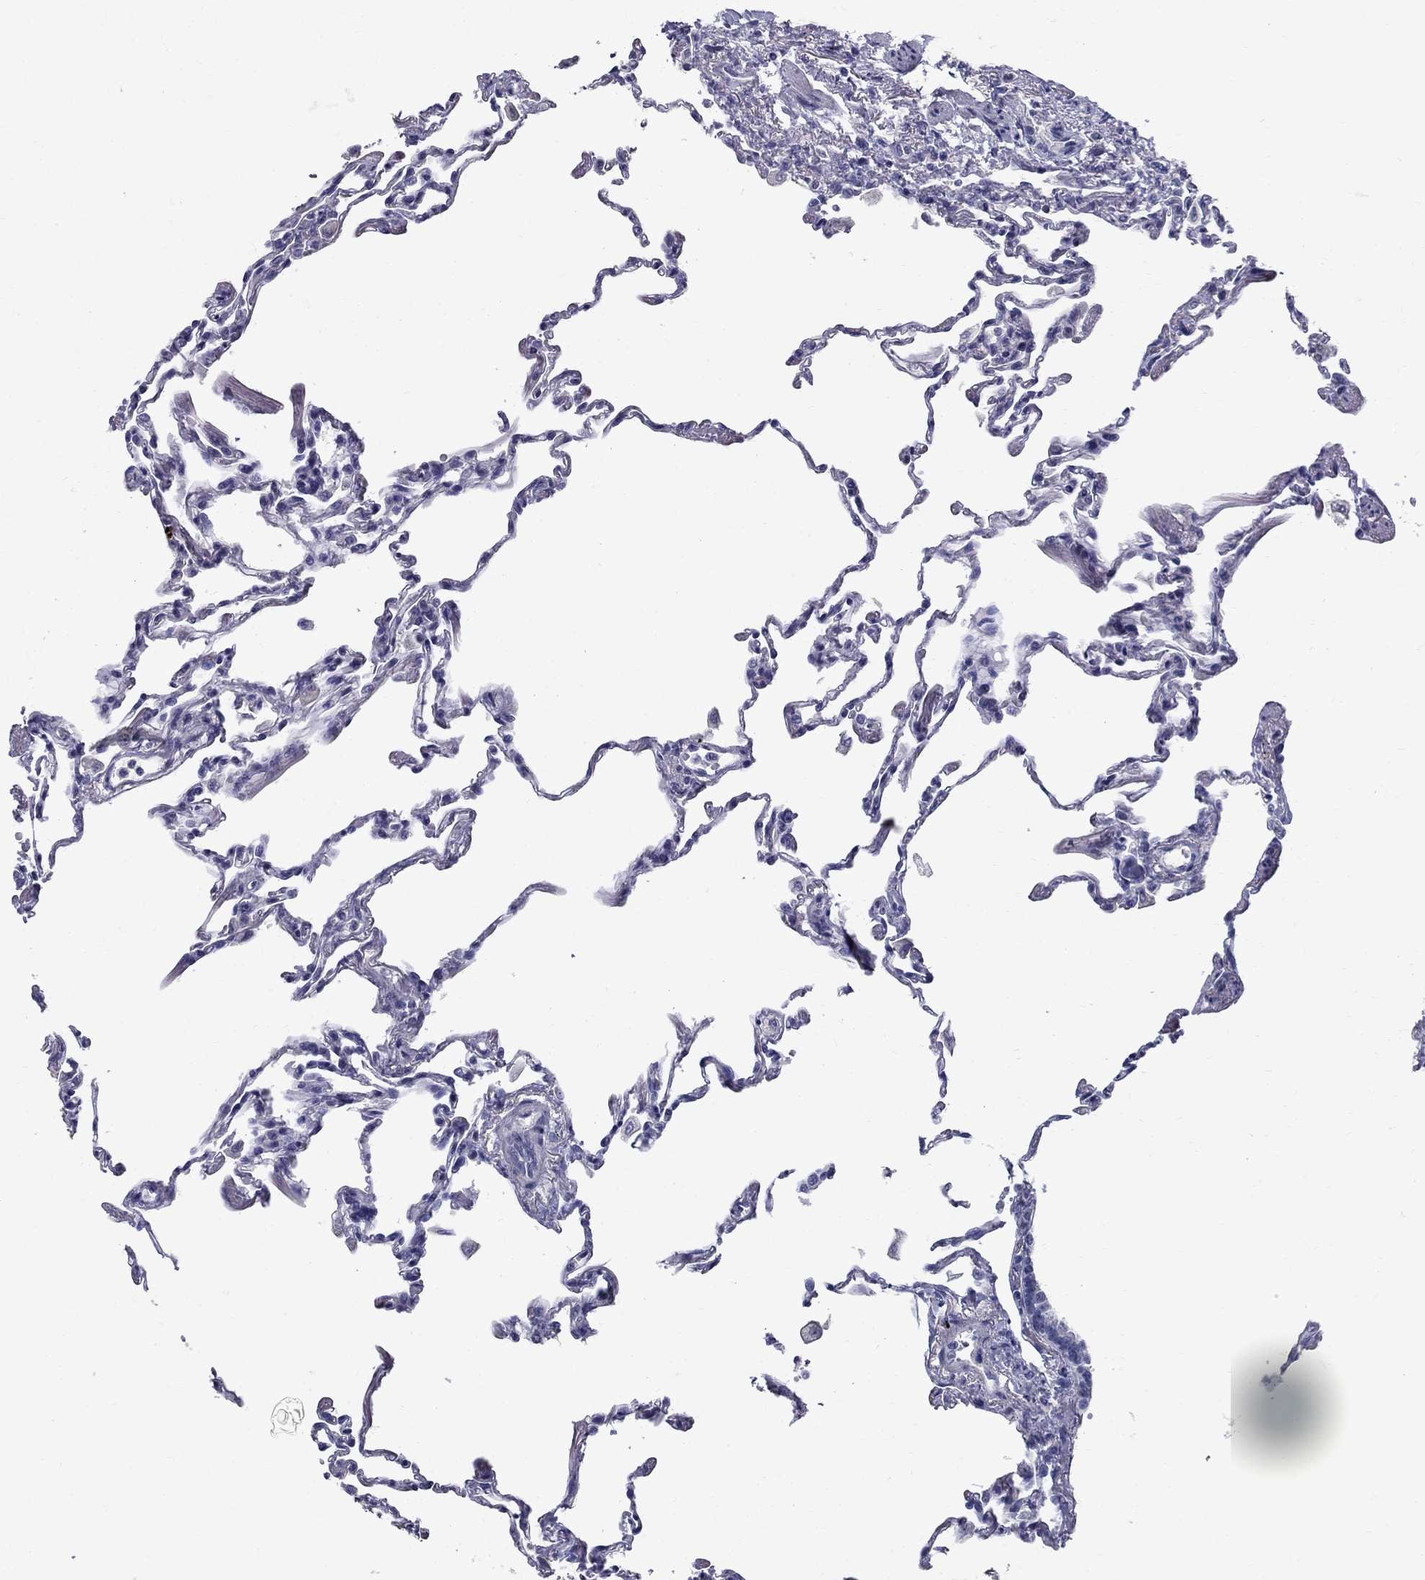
{"staining": {"intensity": "negative", "quantity": "none", "location": "none"}, "tissue": "lung", "cell_type": "Alveolar cells", "image_type": "normal", "snomed": [{"axis": "morphology", "description": "Normal tissue, NOS"}, {"axis": "topography", "description": "Lung"}], "caption": "IHC of benign human lung demonstrates no expression in alveolar cells.", "gene": "TP53TG5", "patient": {"sex": "female", "age": 57}}